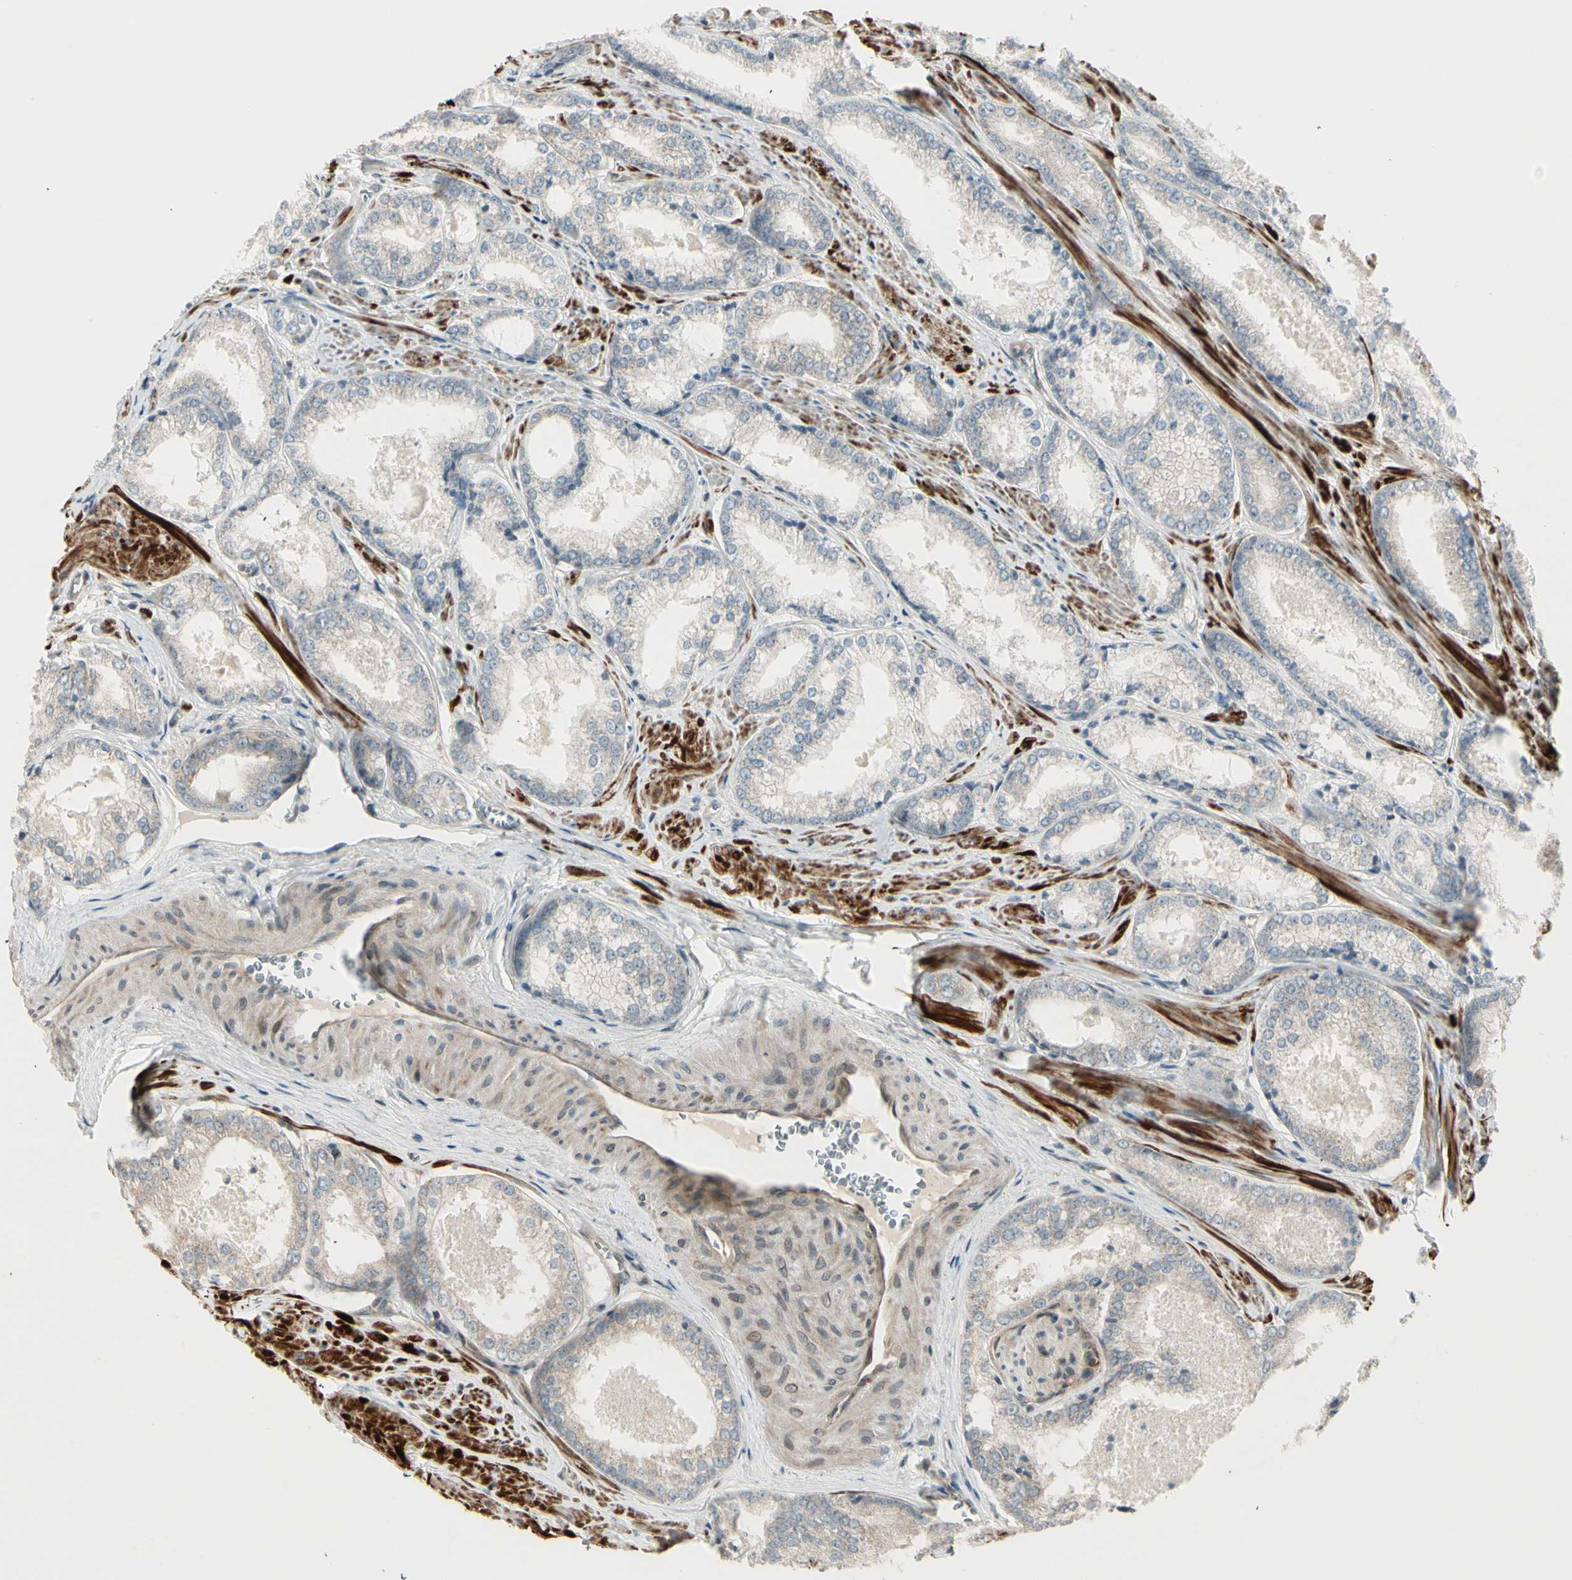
{"staining": {"intensity": "negative", "quantity": "none", "location": "none"}, "tissue": "prostate cancer", "cell_type": "Tumor cells", "image_type": "cancer", "snomed": [{"axis": "morphology", "description": "Adenocarcinoma, Low grade"}, {"axis": "topography", "description": "Prostate"}], "caption": "This is an immunohistochemistry photomicrograph of prostate cancer (adenocarcinoma (low-grade)). There is no expression in tumor cells.", "gene": "SVBP", "patient": {"sex": "male", "age": 64}}